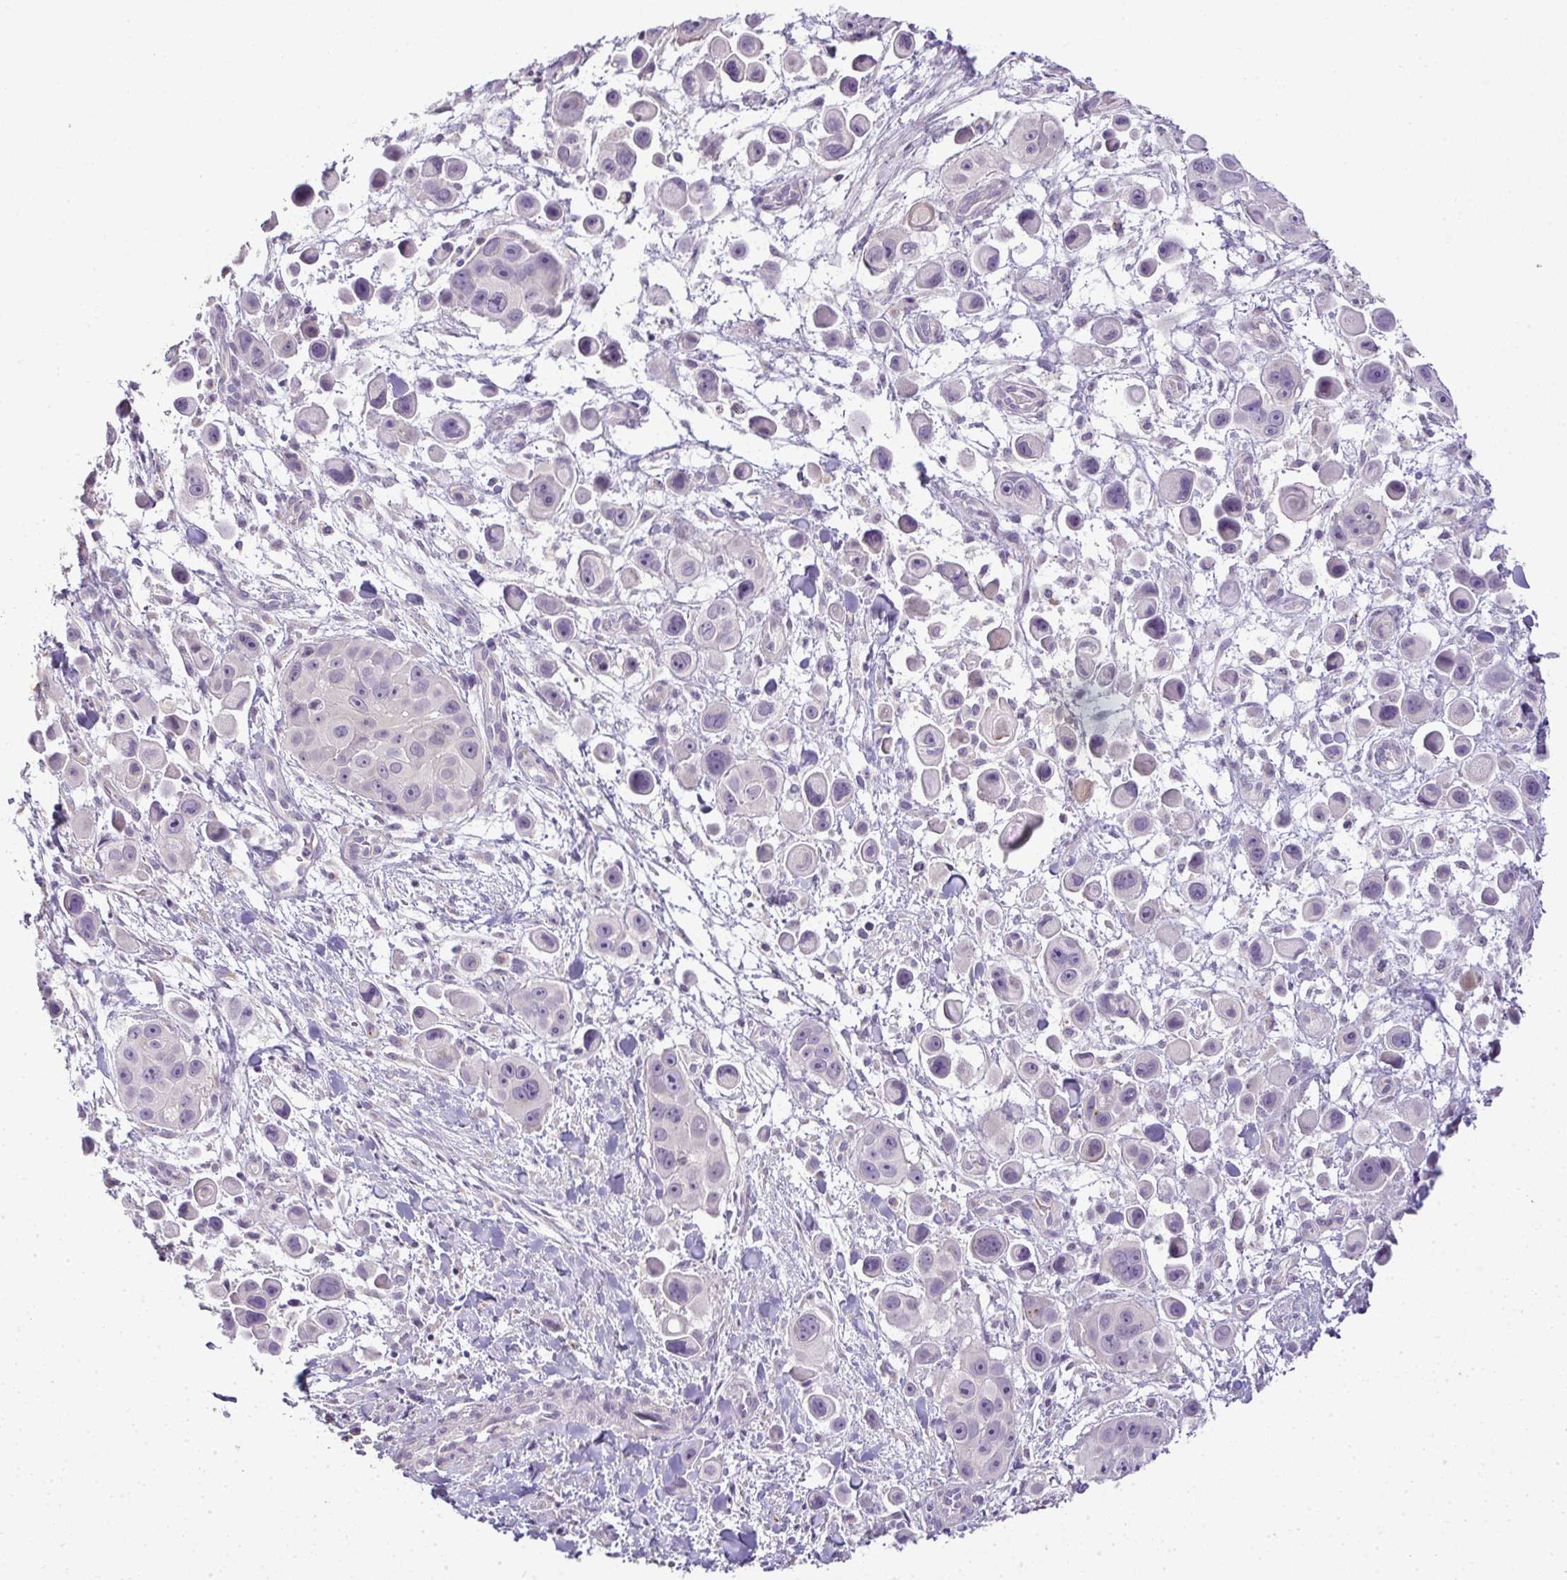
{"staining": {"intensity": "negative", "quantity": "none", "location": "none"}, "tissue": "skin cancer", "cell_type": "Tumor cells", "image_type": "cancer", "snomed": [{"axis": "morphology", "description": "Squamous cell carcinoma, NOS"}, {"axis": "topography", "description": "Skin"}], "caption": "Protein analysis of skin squamous cell carcinoma exhibits no significant staining in tumor cells. Nuclei are stained in blue.", "gene": "CMPK1", "patient": {"sex": "male", "age": 67}}